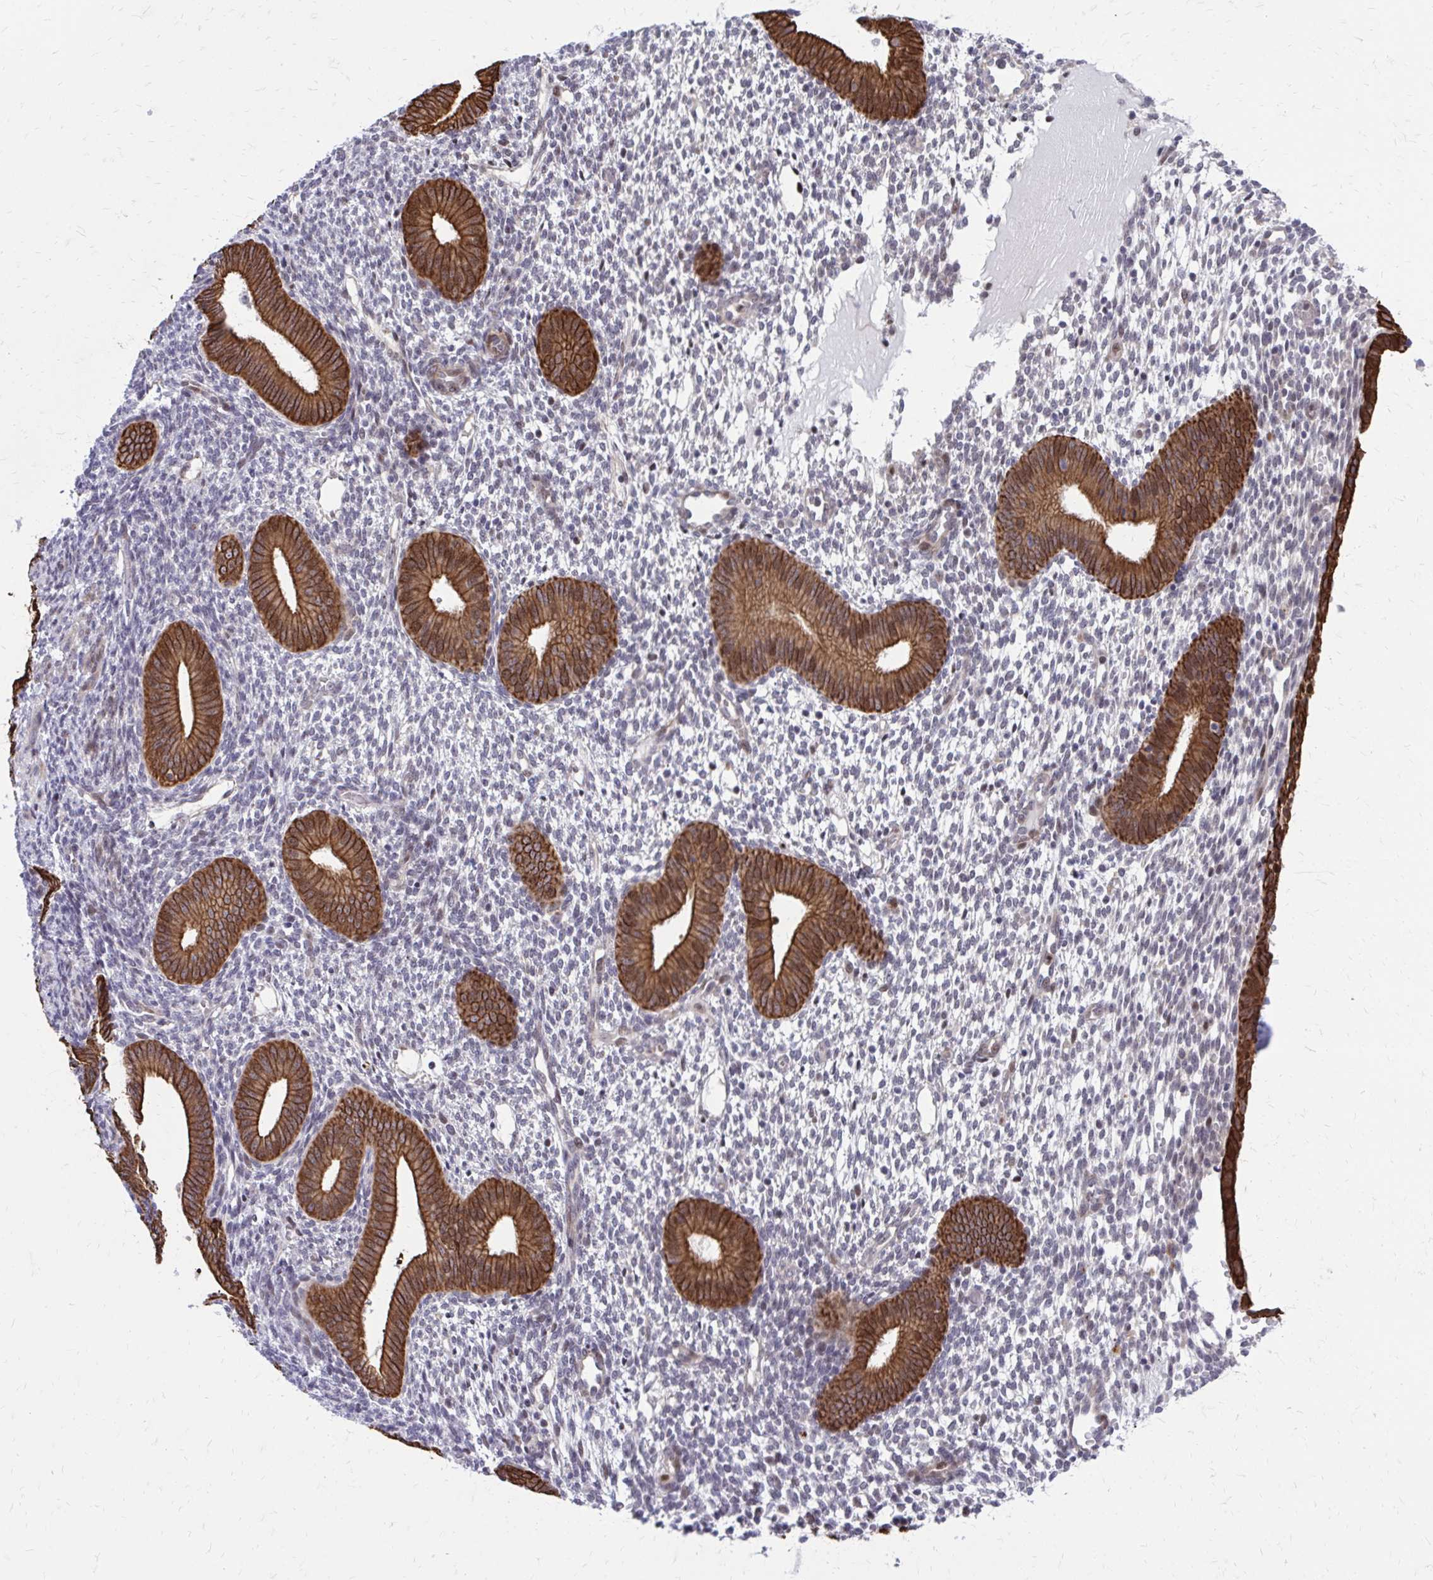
{"staining": {"intensity": "negative", "quantity": "none", "location": "none"}, "tissue": "endometrium", "cell_type": "Cells in endometrial stroma", "image_type": "normal", "snomed": [{"axis": "morphology", "description": "Normal tissue, NOS"}, {"axis": "topography", "description": "Endometrium"}], "caption": "DAB immunohistochemical staining of unremarkable human endometrium shows no significant positivity in cells in endometrial stroma.", "gene": "ANKRD30B", "patient": {"sex": "female", "age": 40}}